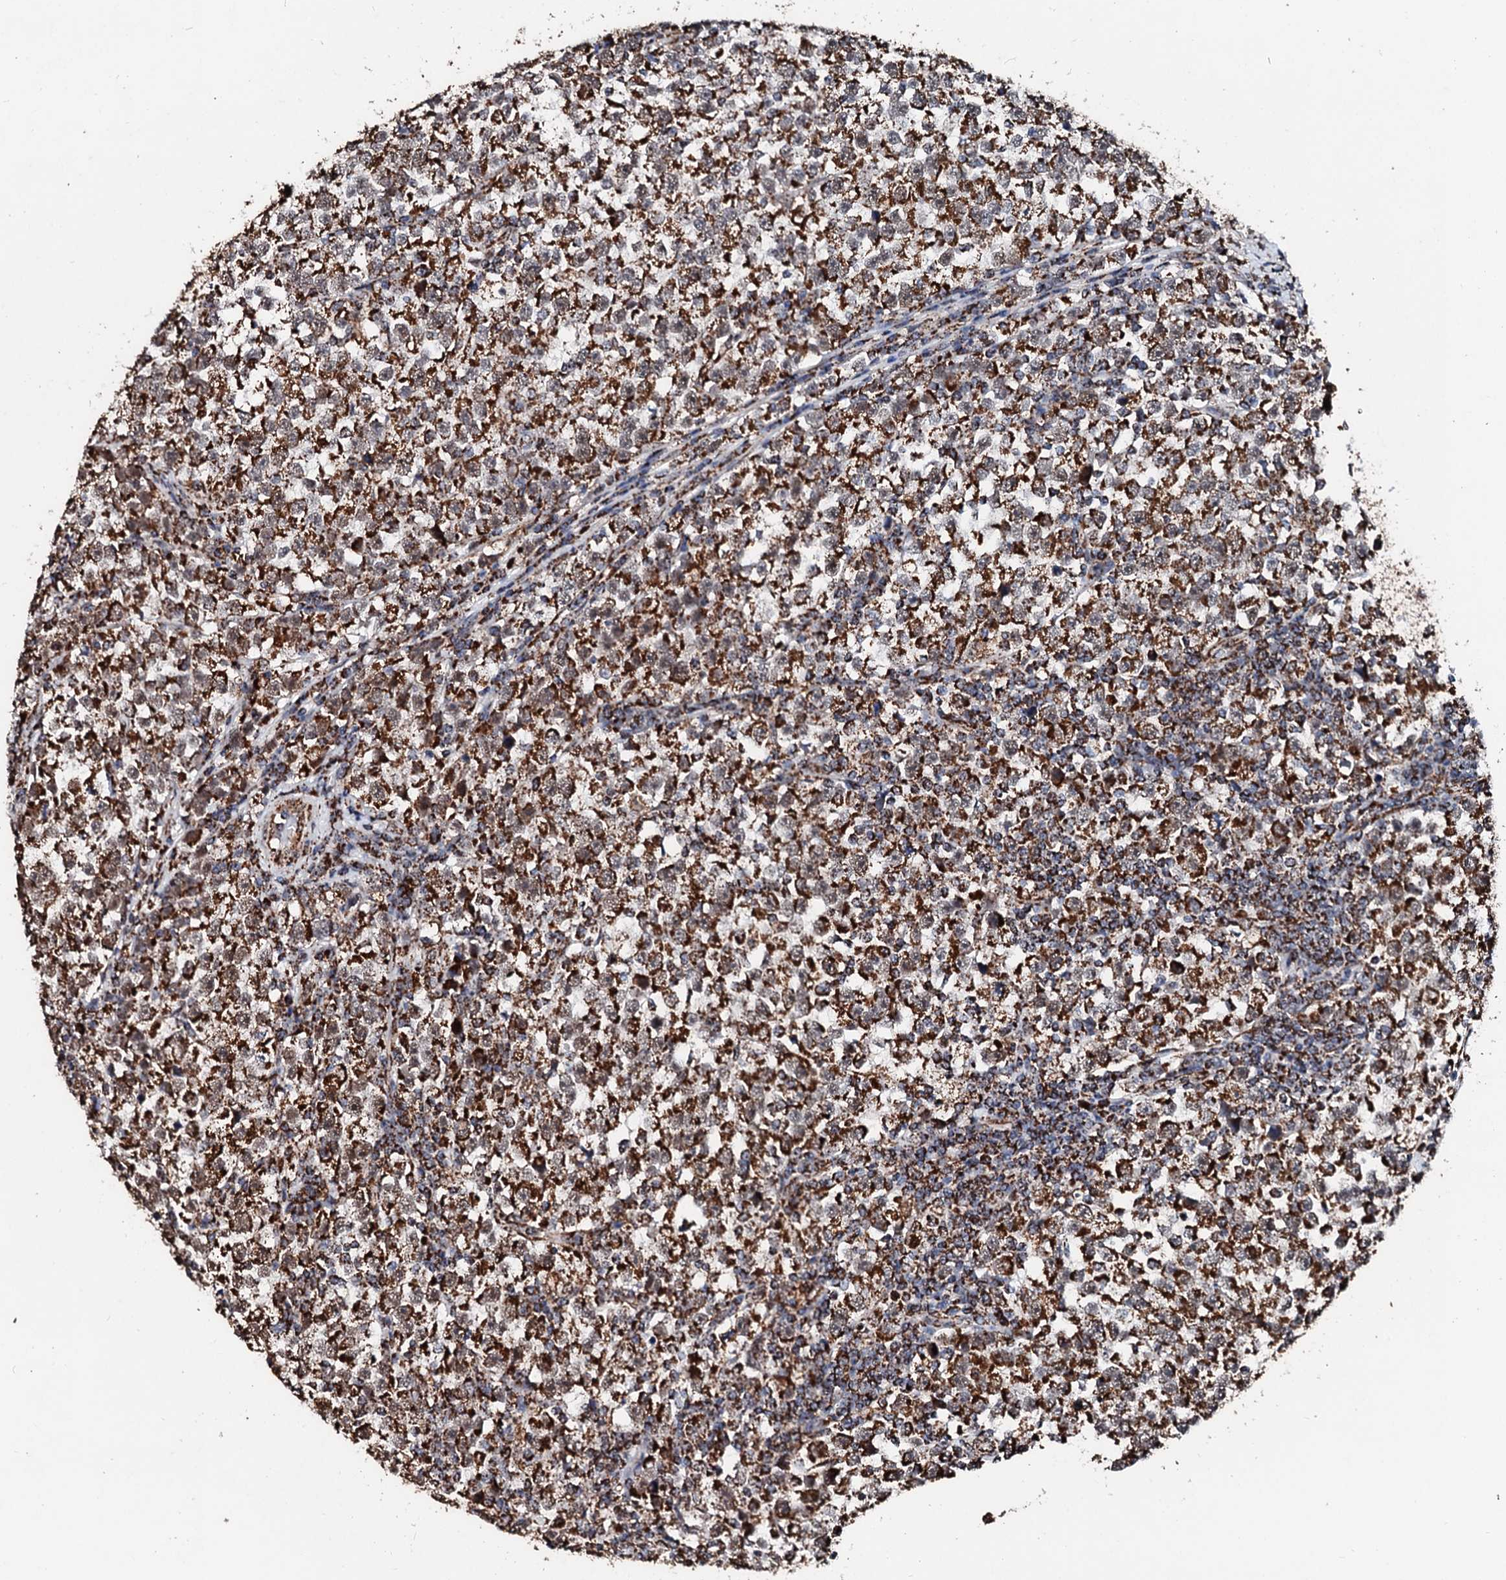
{"staining": {"intensity": "strong", "quantity": ">75%", "location": "cytoplasmic/membranous"}, "tissue": "testis cancer", "cell_type": "Tumor cells", "image_type": "cancer", "snomed": [{"axis": "morphology", "description": "Normal tissue, NOS"}, {"axis": "morphology", "description": "Seminoma, NOS"}, {"axis": "topography", "description": "Testis"}], "caption": "The micrograph shows staining of testis cancer, revealing strong cytoplasmic/membranous protein expression (brown color) within tumor cells.", "gene": "SECISBP2L", "patient": {"sex": "male", "age": 43}}